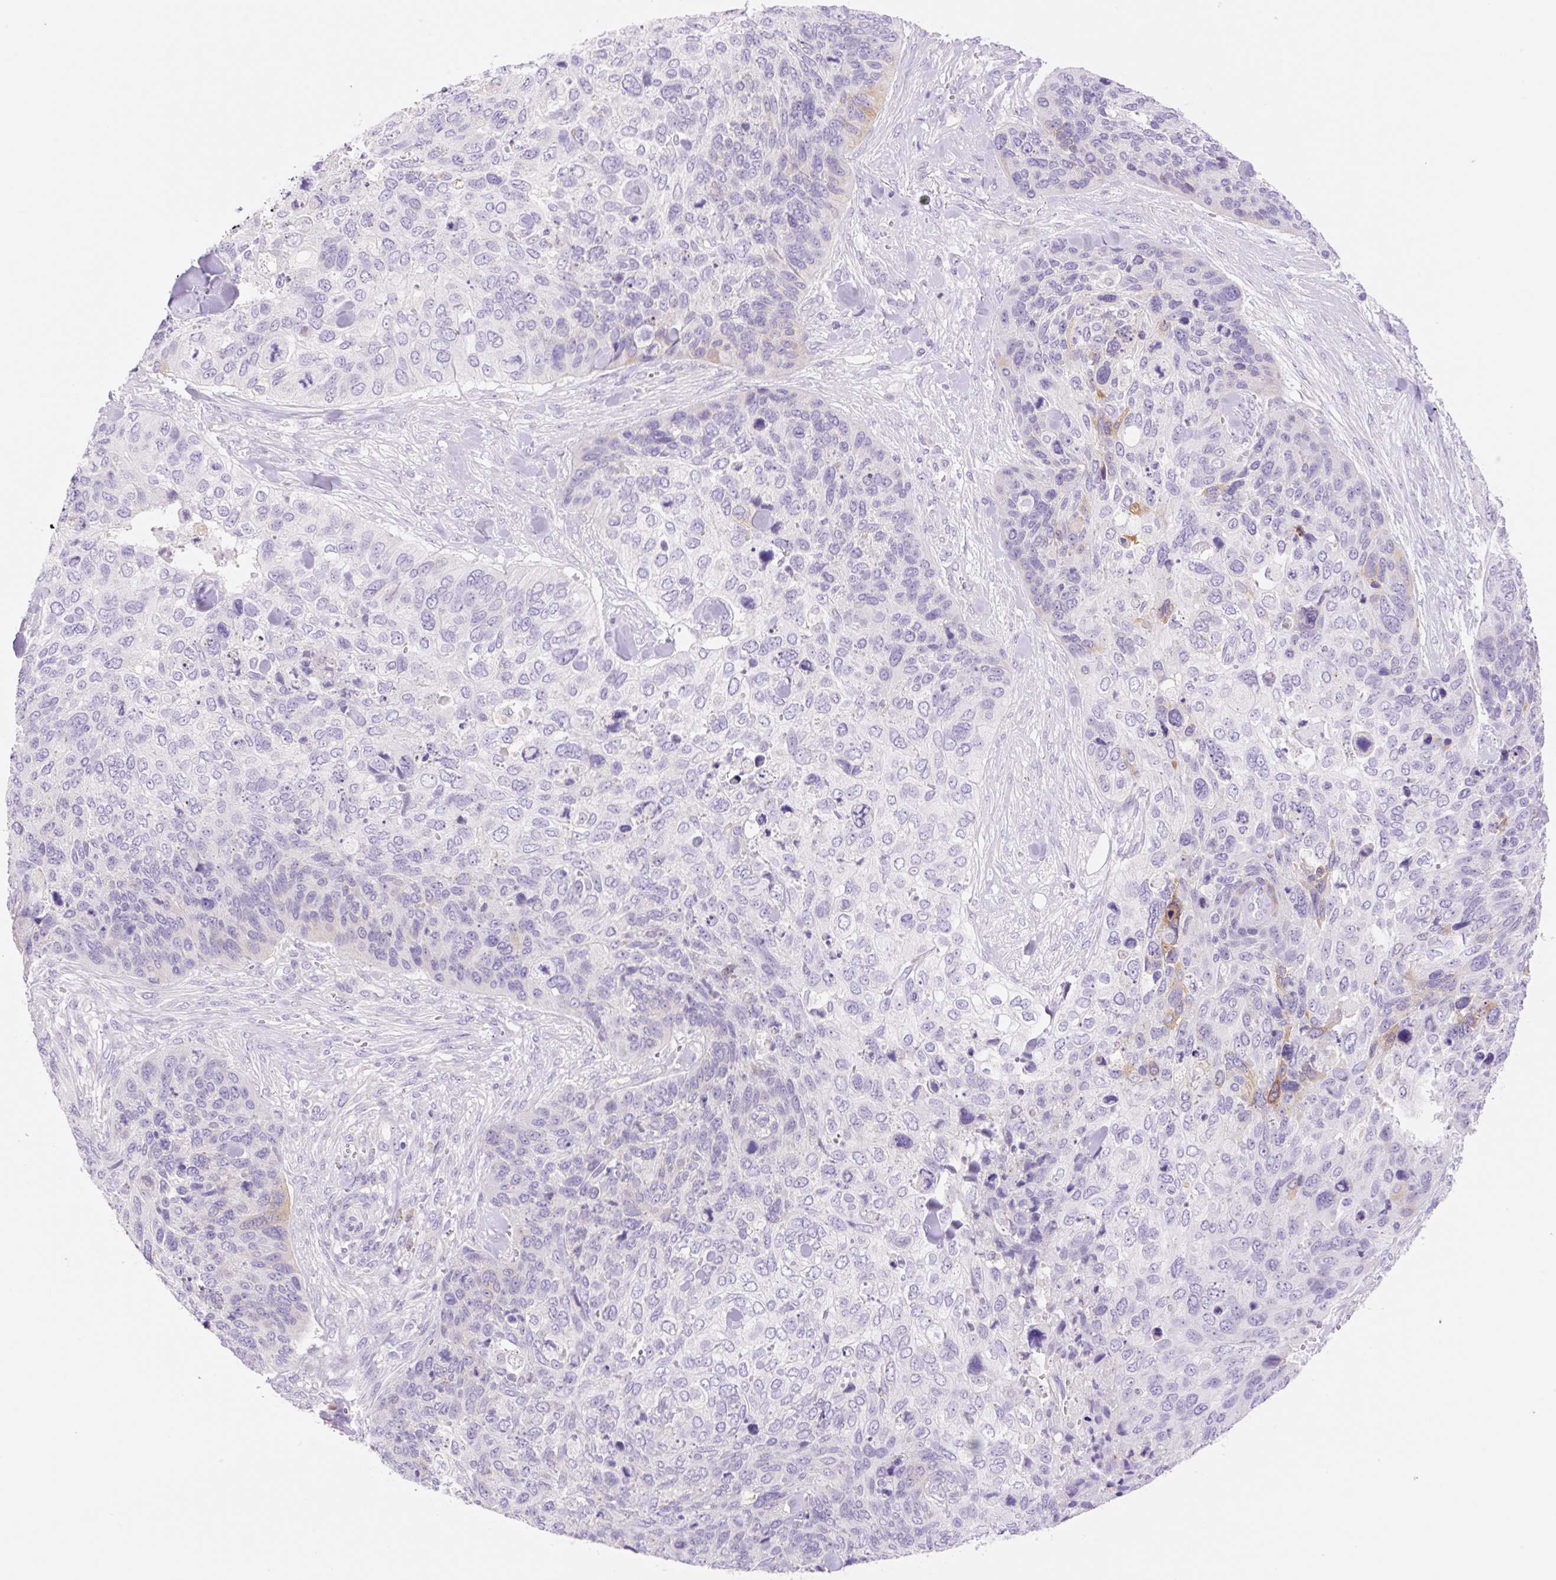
{"staining": {"intensity": "negative", "quantity": "none", "location": "none"}, "tissue": "skin cancer", "cell_type": "Tumor cells", "image_type": "cancer", "snomed": [{"axis": "morphology", "description": "Basal cell carcinoma"}, {"axis": "topography", "description": "Skin"}], "caption": "Immunohistochemistry image of skin cancer (basal cell carcinoma) stained for a protein (brown), which demonstrates no positivity in tumor cells.", "gene": "DENND5A", "patient": {"sex": "female", "age": 74}}